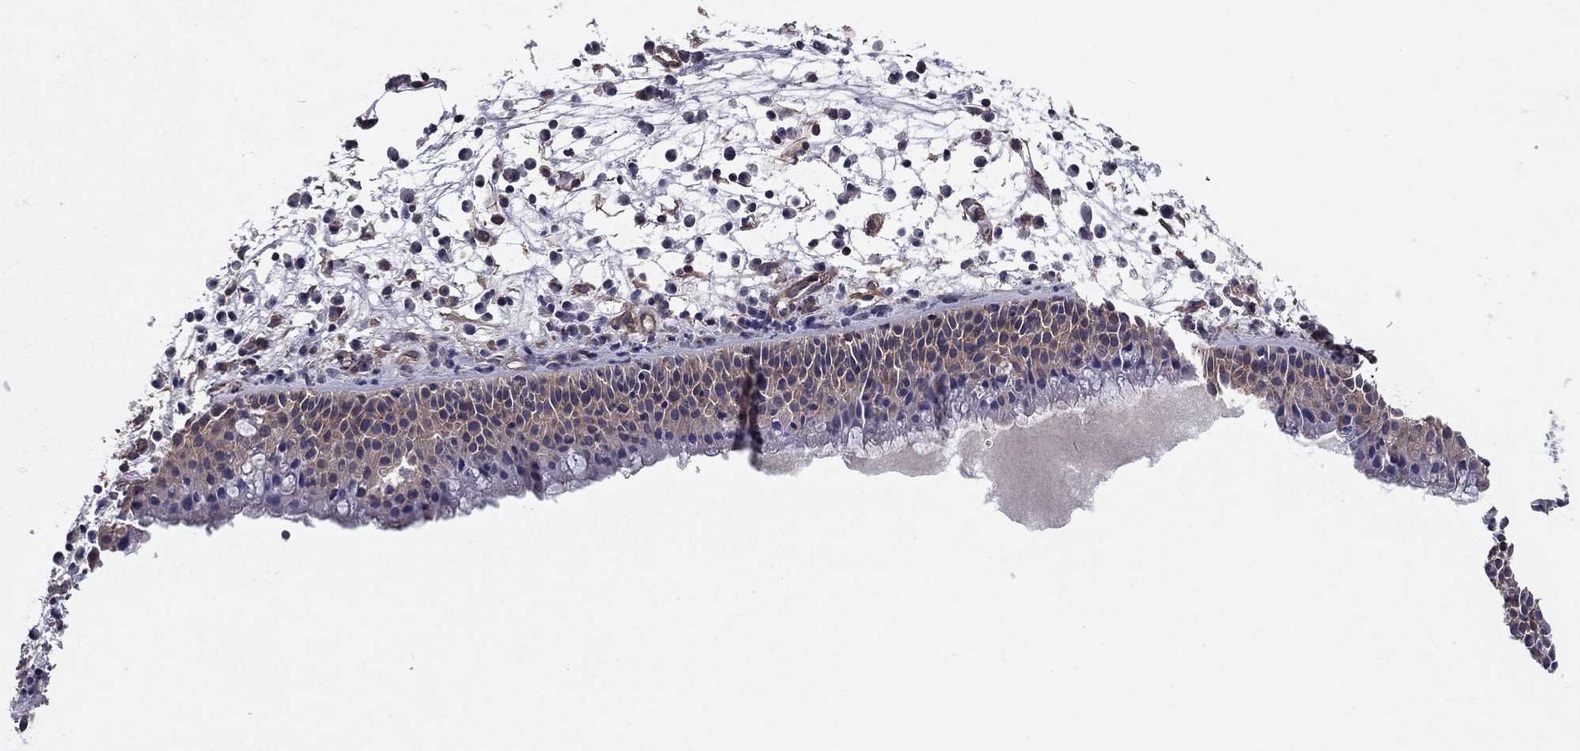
{"staining": {"intensity": "weak", "quantity": "25%-75%", "location": "cytoplasmic/membranous"}, "tissue": "nasopharynx", "cell_type": "Respiratory epithelial cells", "image_type": "normal", "snomed": [{"axis": "morphology", "description": "Normal tissue, NOS"}, {"axis": "topography", "description": "Nasopharynx"}], "caption": "An immunohistochemistry micrograph of benign tissue is shown. Protein staining in brown highlights weak cytoplasmic/membranous positivity in nasopharynx within respiratory epithelial cells. (Stains: DAB in brown, nuclei in blue, Microscopy: brightfield microscopy at high magnification).", "gene": "SHMT1", "patient": {"sex": "female", "age": 73}}